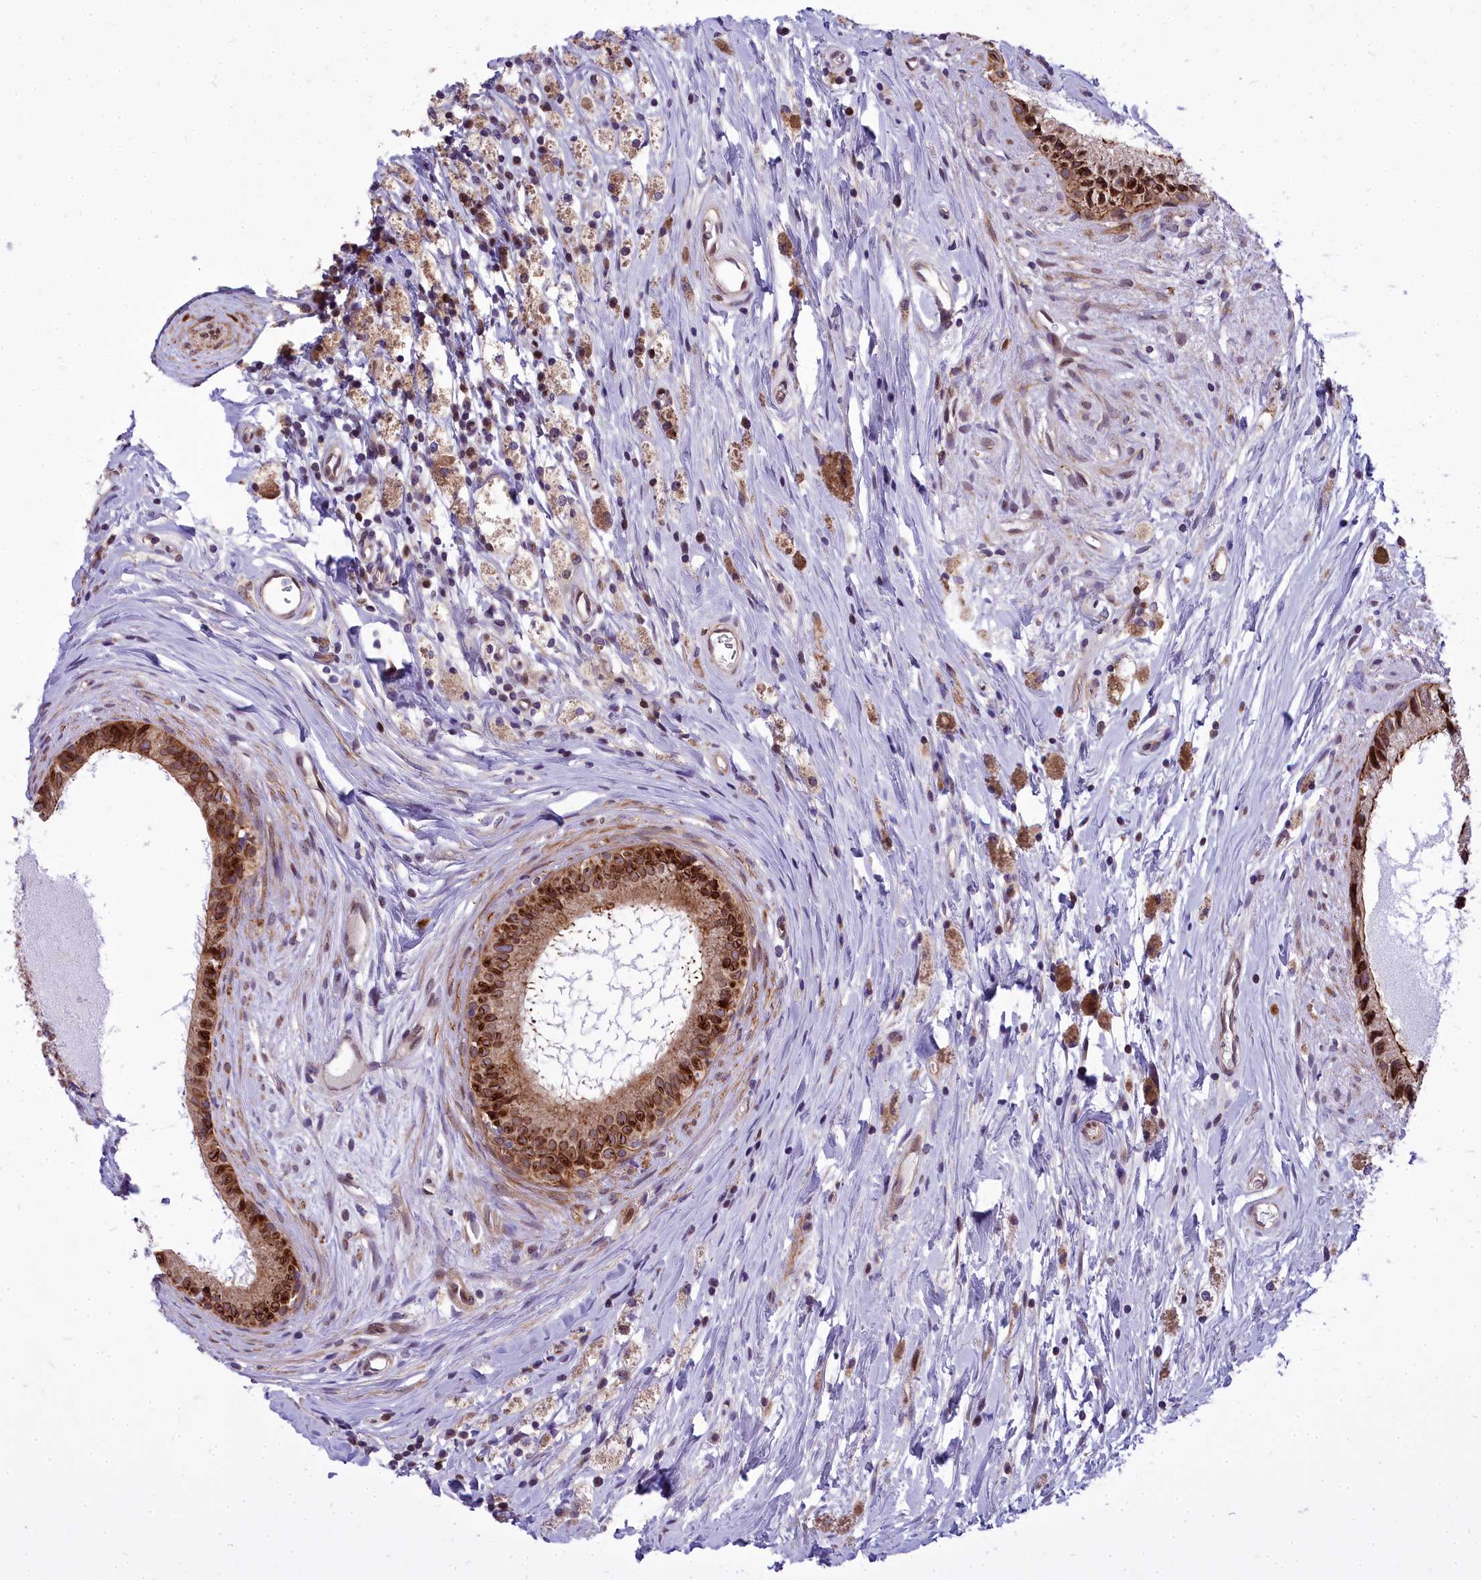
{"staining": {"intensity": "strong", "quantity": ">75%", "location": "cytoplasmic/membranous,nuclear"}, "tissue": "epididymis", "cell_type": "Glandular cells", "image_type": "normal", "snomed": [{"axis": "morphology", "description": "Normal tissue, NOS"}, {"axis": "topography", "description": "Epididymis"}], "caption": "Strong cytoplasmic/membranous,nuclear staining for a protein is present in about >75% of glandular cells of benign epididymis using IHC.", "gene": "ABCB8", "patient": {"sex": "male", "age": 80}}